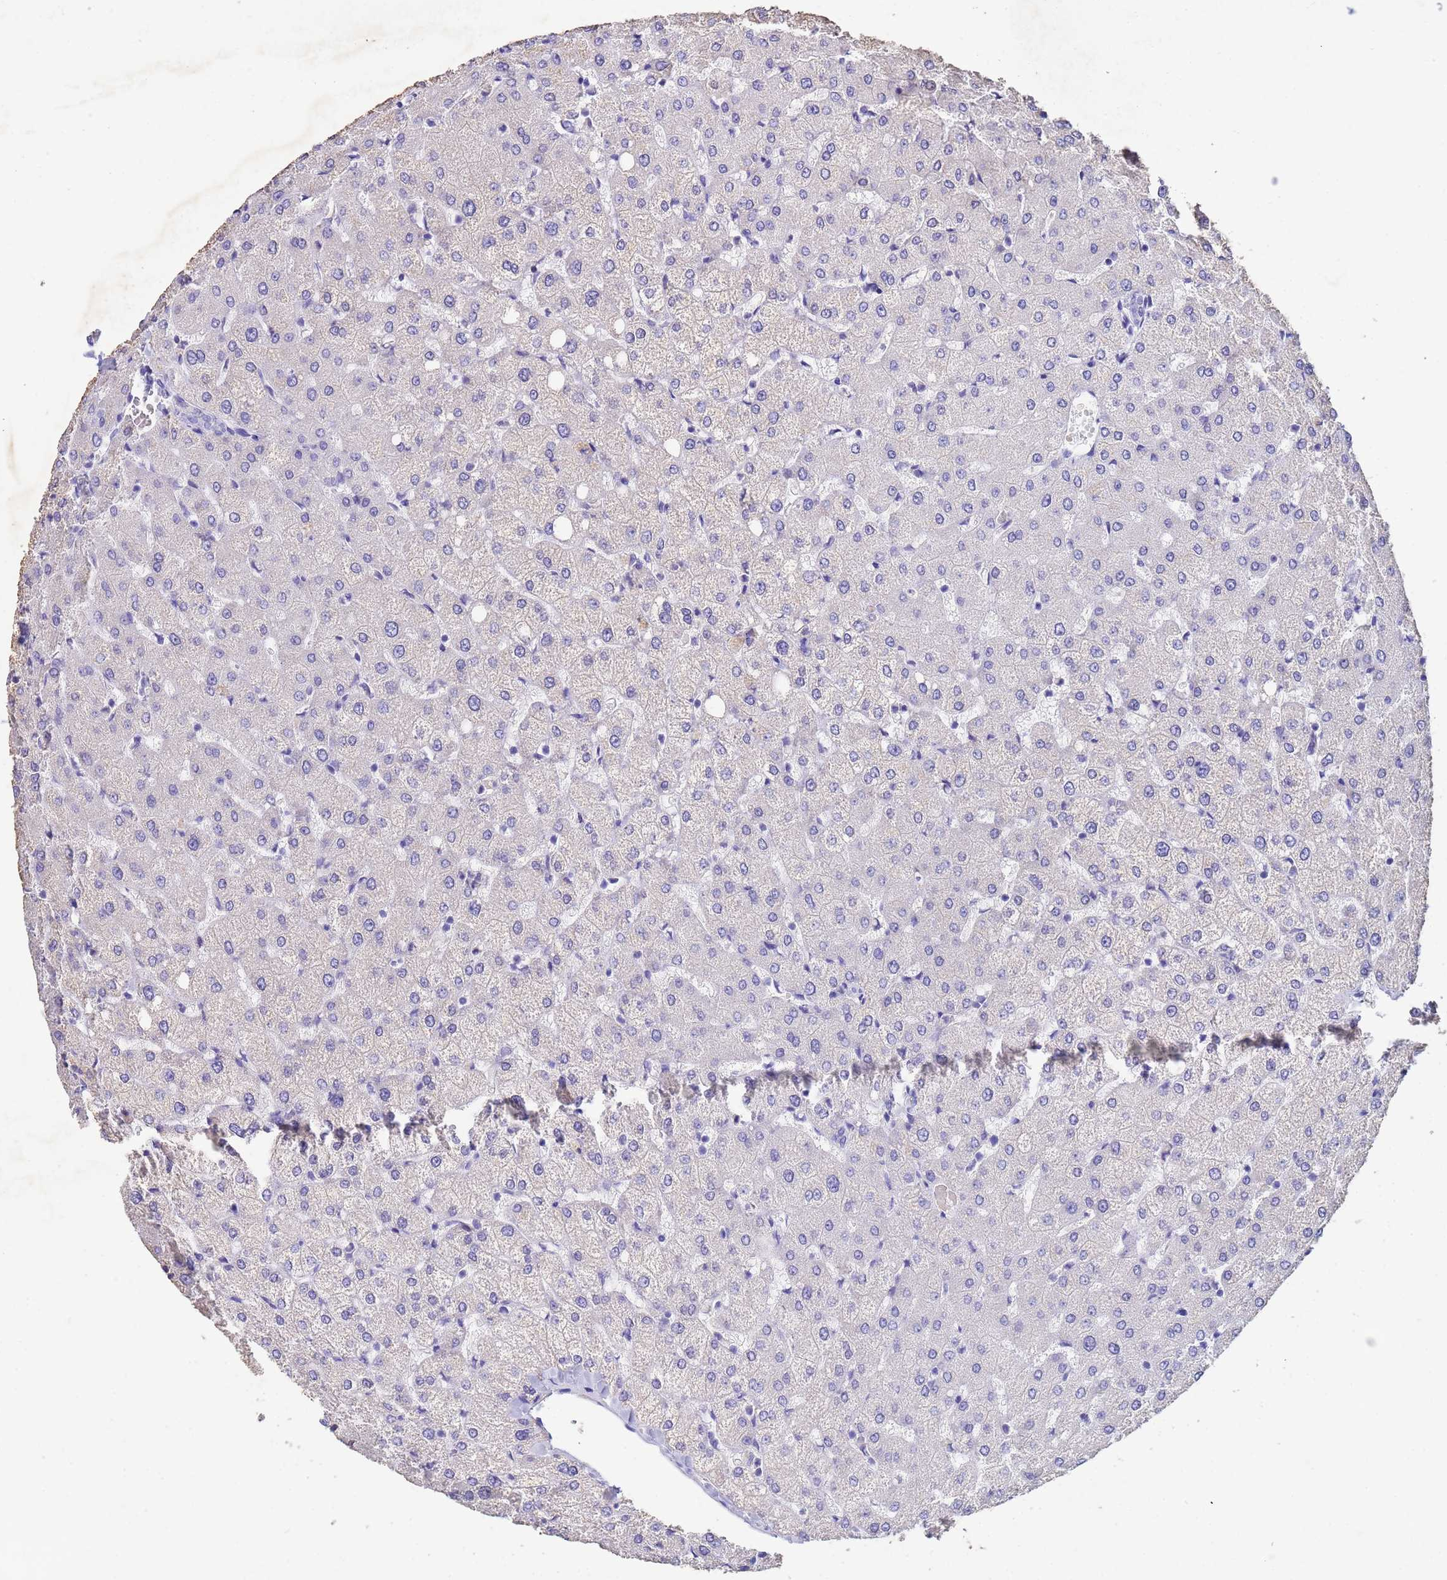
{"staining": {"intensity": "negative", "quantity": "none", "location": "none"}, "tissue": "liver", "cell_type": "Cholangiocytes", "image_type": "normal", "snomed": [{"axis": "morphology", "description": "Normal tissue, NOS"}, {"axis": "topography", "description": "Liver"}], "caption": "A micrograph of liver stained for a protein exhibits no brown staining in cholangiocytes. The staining is performed using DAB (3,3'-diaminobenzidine) brown chromogen with nuclei counter-stained in using hematoxylin.", "gene": "CSTB", "patient": {"sex": "female", "age": 54}}